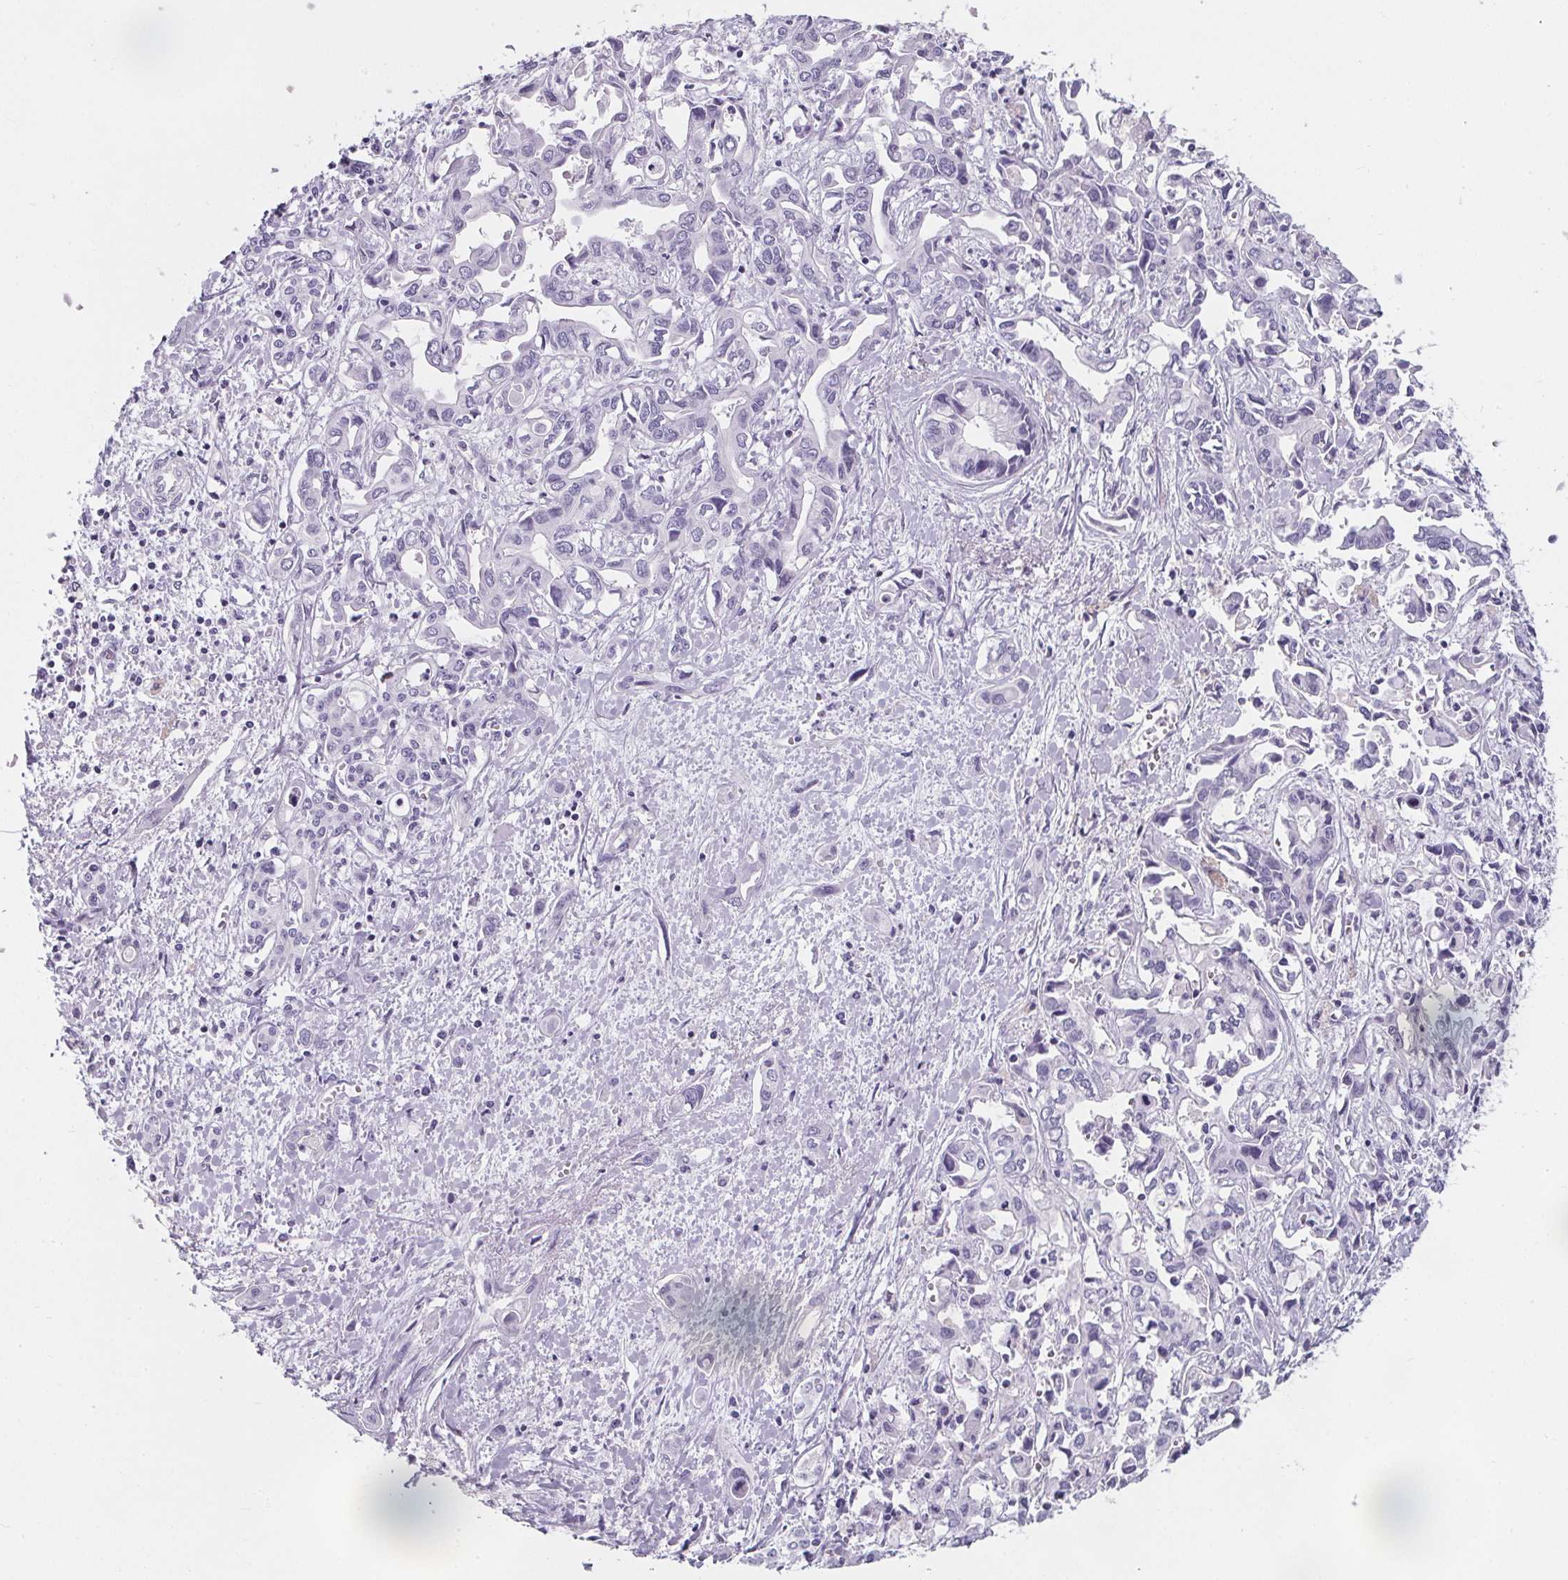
{"staining": {"intensity": "negative", "quantity": "none", "location": "none"}, "tissue": "liver cancer", "cell_type": "Tumor cells", "image_type": "cancer", "snomed": [{"axis": "morphology", "description": "Cholangiocarcinoma"}, {"axis": "topography", "description": "Liver"}], "caption": "IHC image of neoplastic tissue: liver cancer (cholangiocarcinoma) stained with DAB displays no significant protein staining in tumor cells. Brightfield microscopy of immunohistochemistry stained with DAB (brown) and hematoxylin (blue), captured at high magnification.", "gene": "ADRB1", "patient": {"sex": "female", "age": 64}}